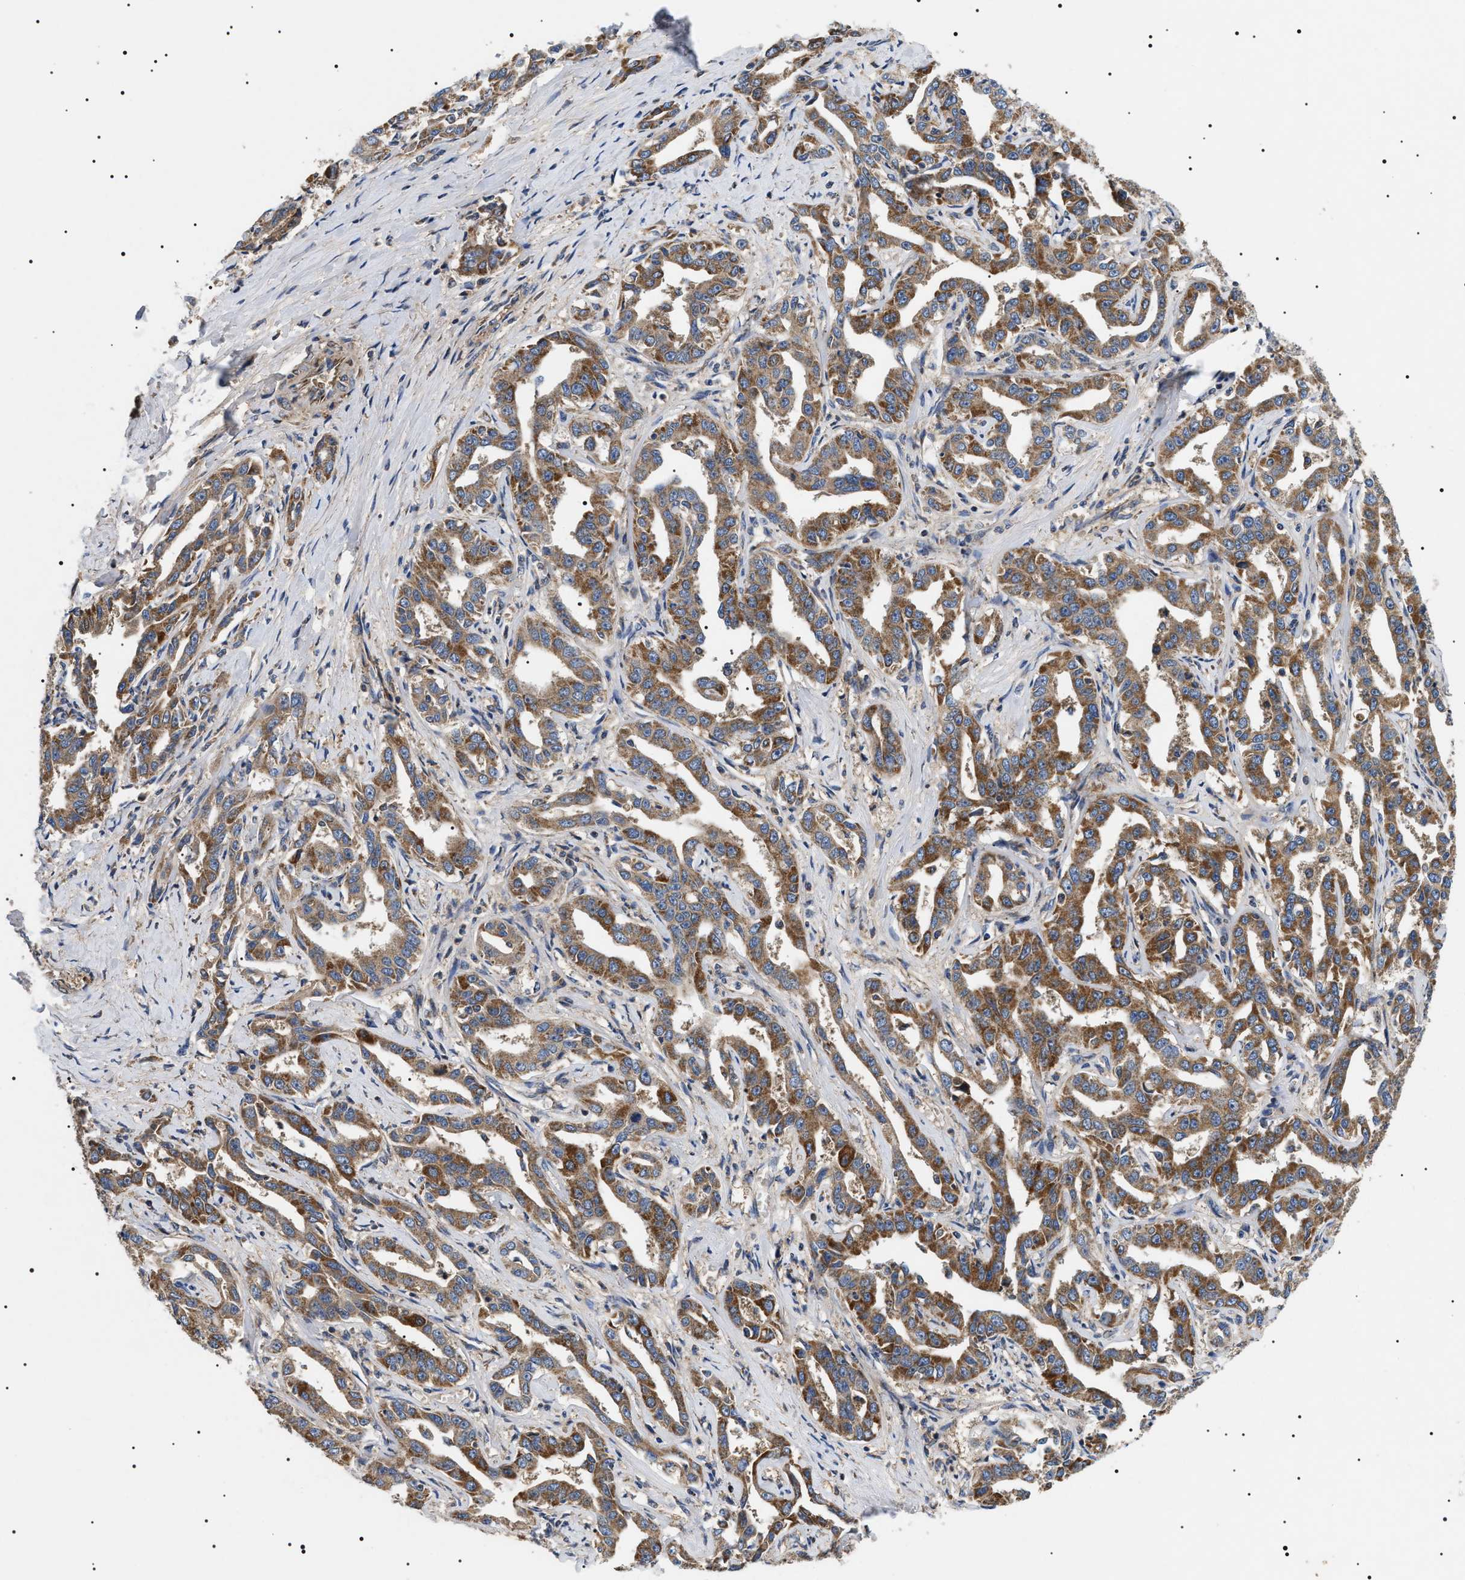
{"staining": {"intensity": "moderate", "quantity": ">75%", "location": "cytoplasmic/membranous"}, "tissue": "liver cancer", "cell_type": "Tumor cells", "image_type": "cancer", "snomed": [{"axis": "morphology", "description": "Cholangiocarcinoma"}, {"axis": "topography", "description": "Liver"}], "caption": "Brown immunohistochemical staining in human cholangiocarcinoma (liver) displays moderate cytoplasmic/membranous expression in approximately >75% of tumor cells.", "gene": "OXSM", "patient": {"sex": "male", "age": 59}}